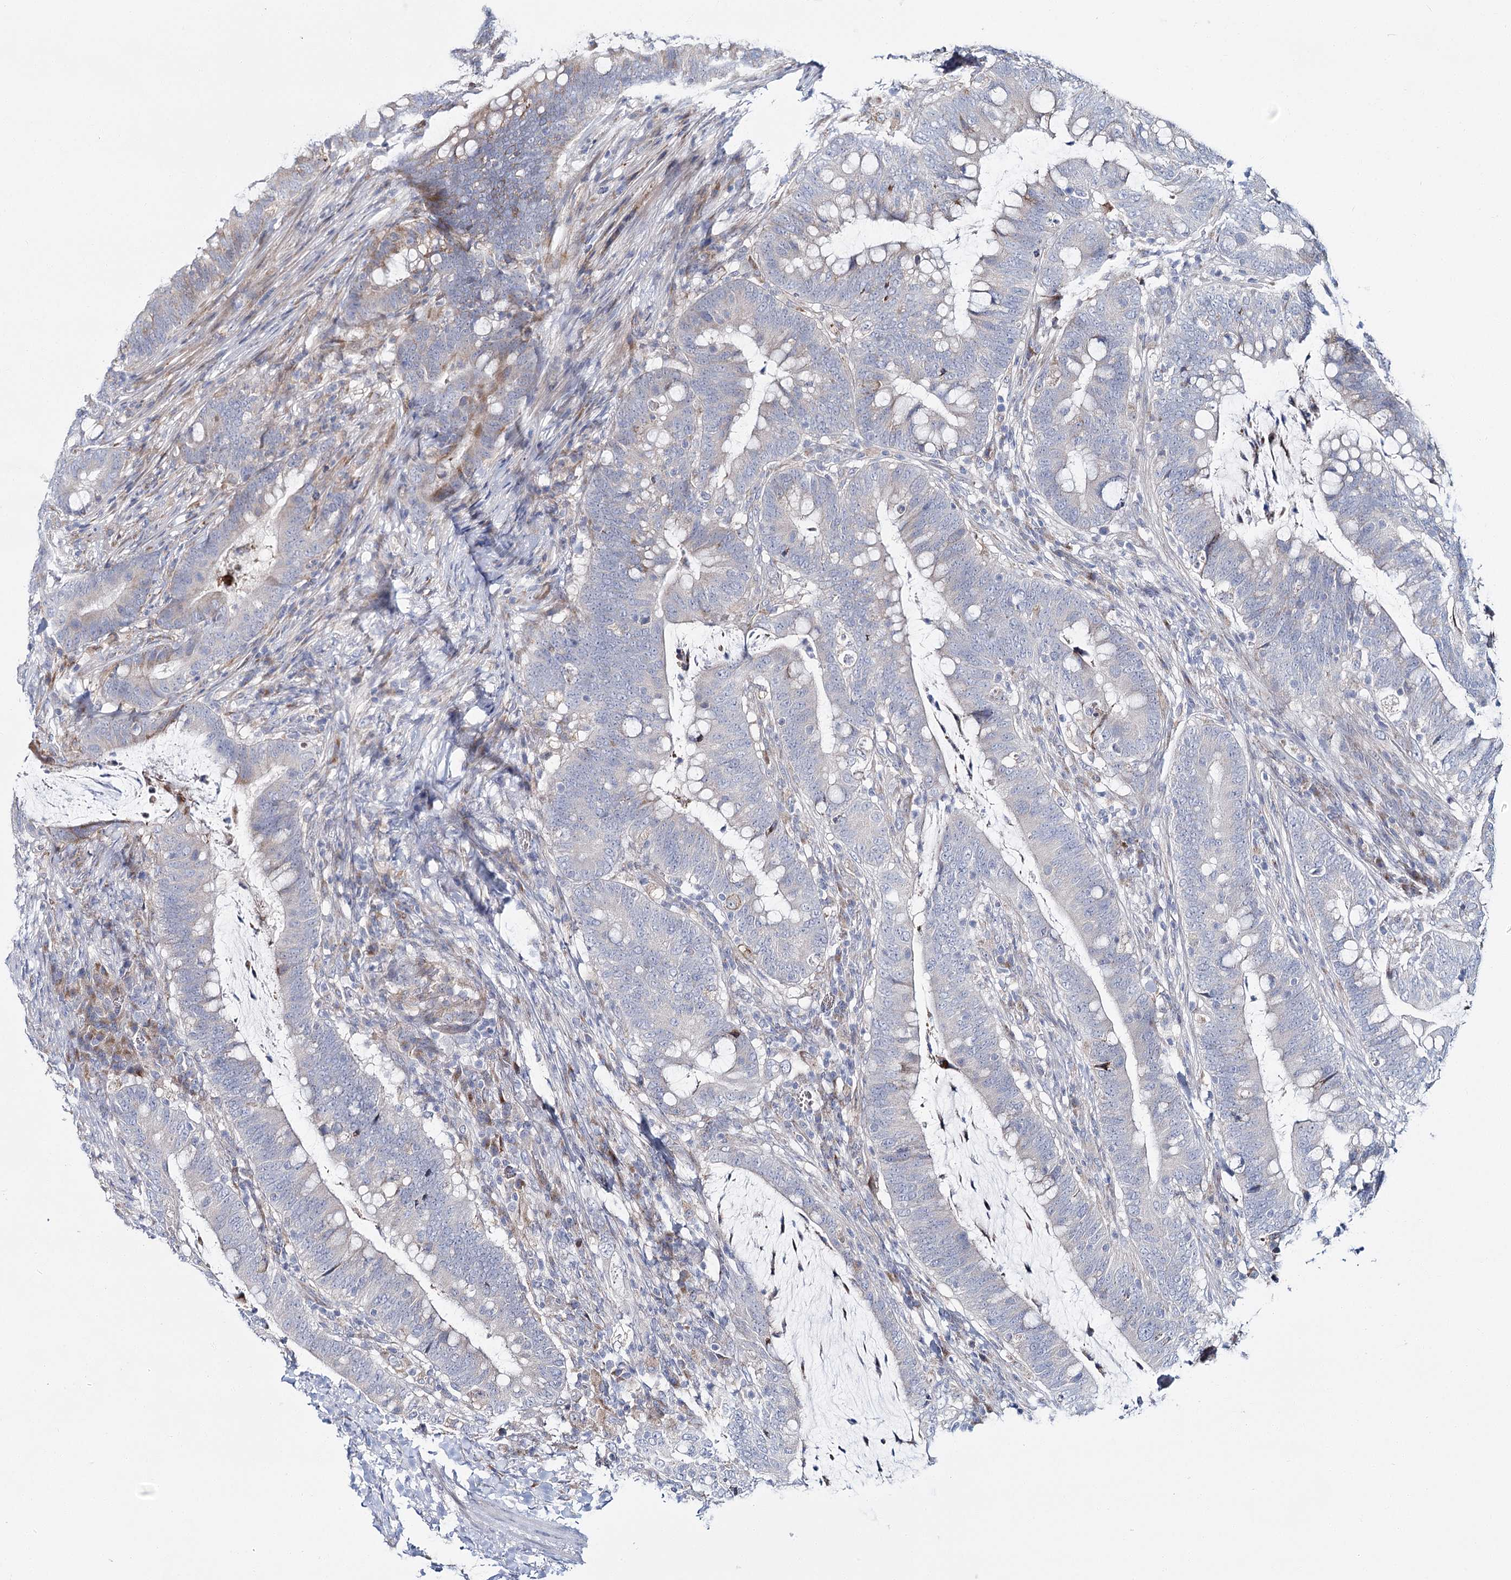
{"staining": {"intensity": "negative", "quantity": "none", "location": "none"}, "tissue": "colorectal cancer", "cell_type": "Tumor cells", "image_type": "cancer", "snomed": [{"axis": "morphology", "description": "Adenocarcinoma, NOS"}, {"axis": "topography", "description": "Colon"}], "caption": "The image reveals no staining of tumor cells in adenocarcinoma (colorectal).", "gene": "CPLANE1", "patient": {"sex": "female", "age": 66}}